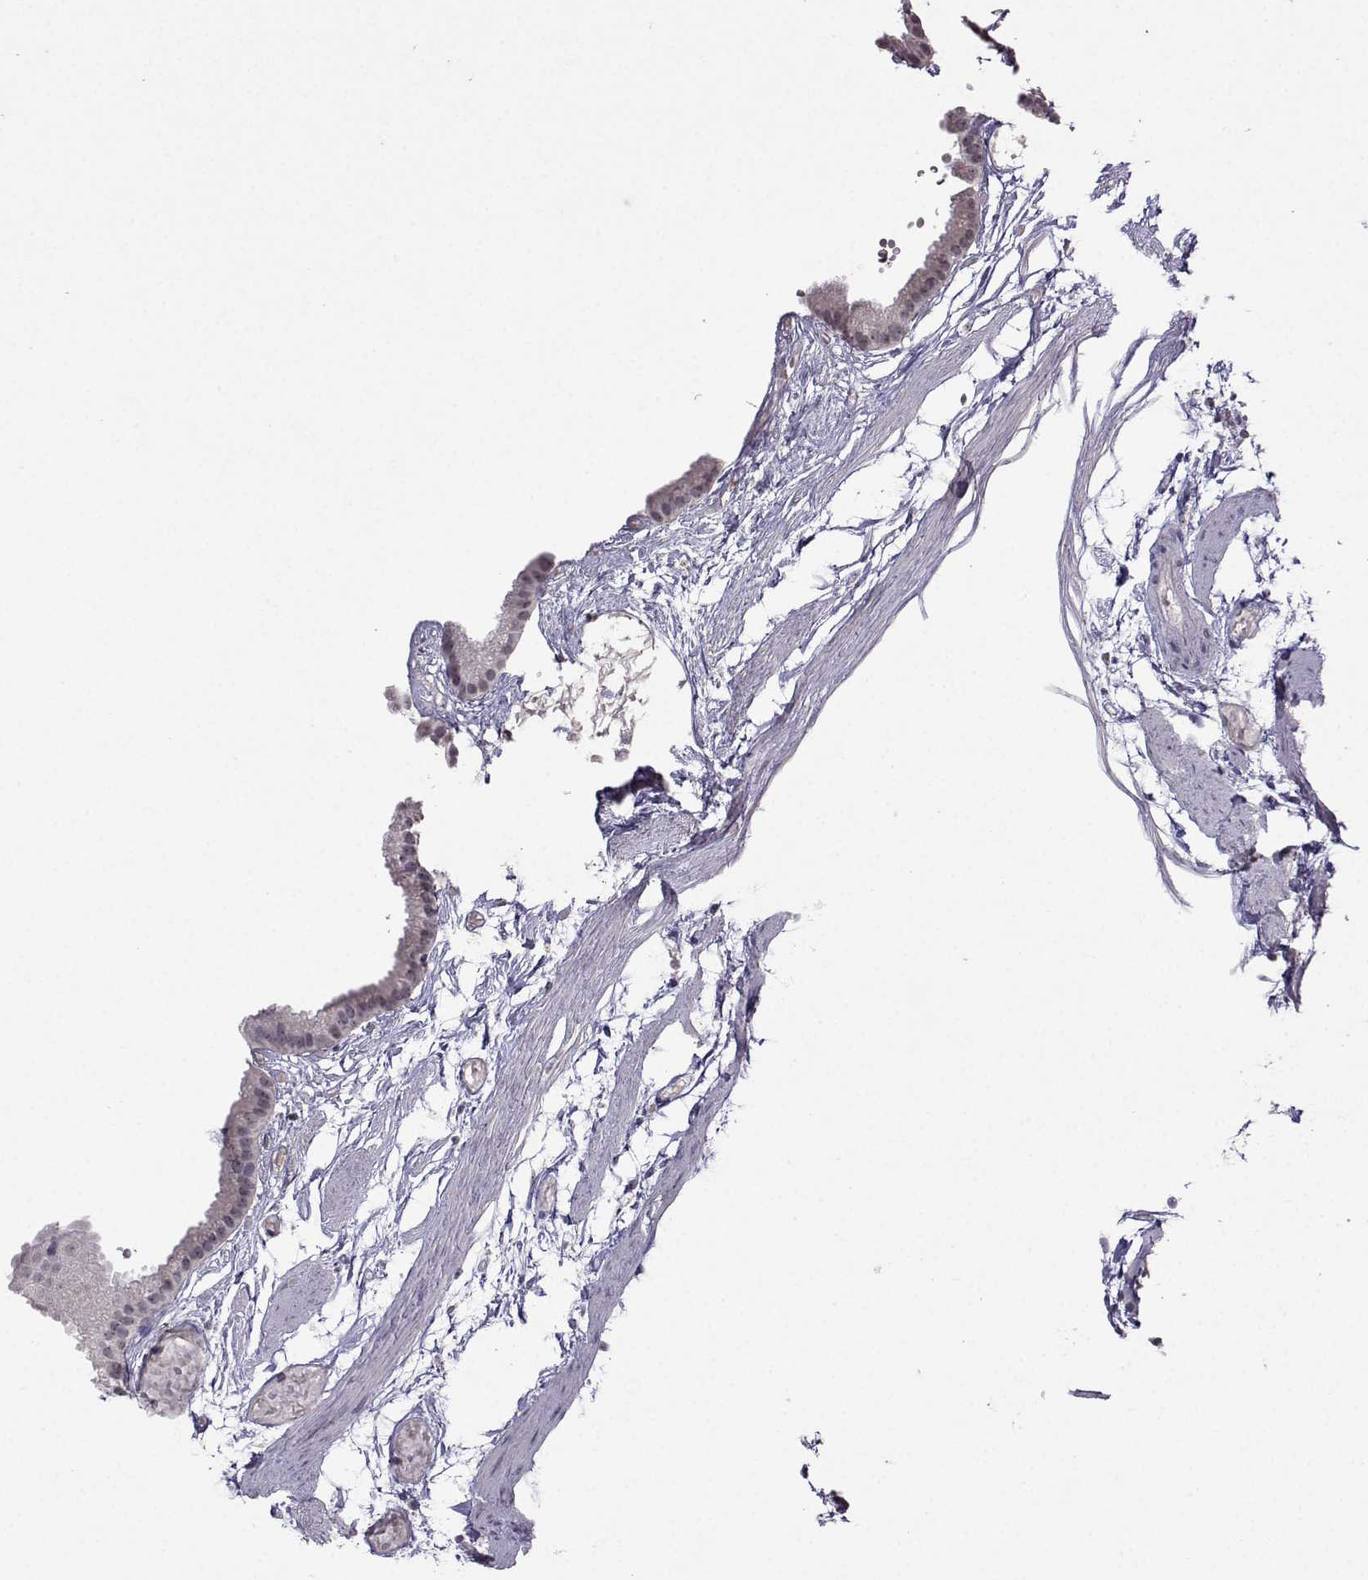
{"staining": {"intensity": "weak", "quantity": "25%-75%", "location": "cytoplasmic/membranous"}, "tissue": "gallbladder", "cell_type": "Glandular cells", "image_type": "normal", "snomed": [{"axis": "morphology", "description": "Normal tissue, NOS"}, {"axis": "topography", "description": "Gallbladder"}], "caption": "A brown stain highlights weak cytoplasmic/membranous staining of a protein in glandular cells of benign gallbladder.", "gene": "CCL28", "patient": {"sex": "female", "age": 45}}